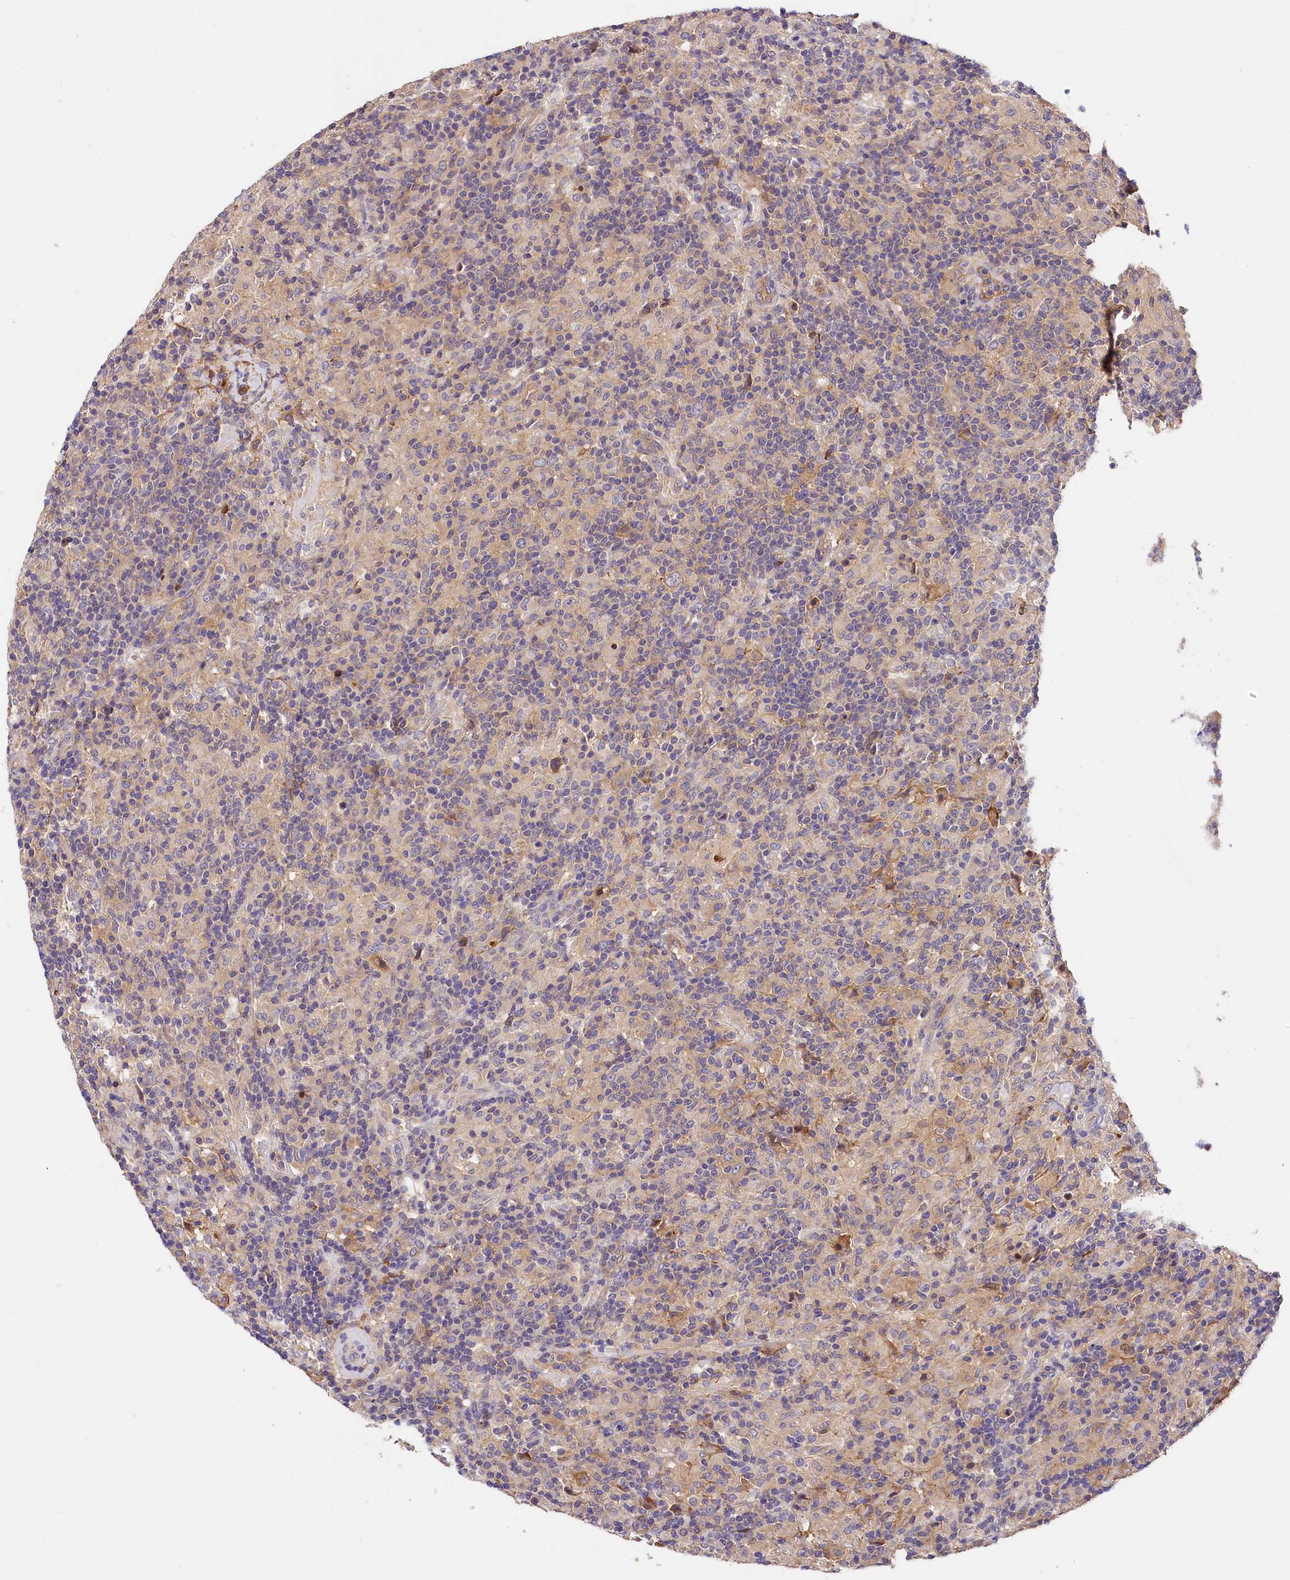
{"staining": {"intensity": "weak", "quantity": "25%-75%", "location": "cytoplasmic/membranous"}, "tissue": "lymphoma", "cell_type": "Tumor cells", "image_type": "cancer", "snomed": [{"axis": "morphology", "description": "Hodgkin's disease, NOS"}, {"axis": "topography", "description": "Lymph node"}], "caption": "Hodgkin's disease tissue displays weak cytoplasmic/membranous positivity in about 25%-75% of tumor cells", "gene": "ARMC6", "patient": {"sex": "male", "age": 70}}